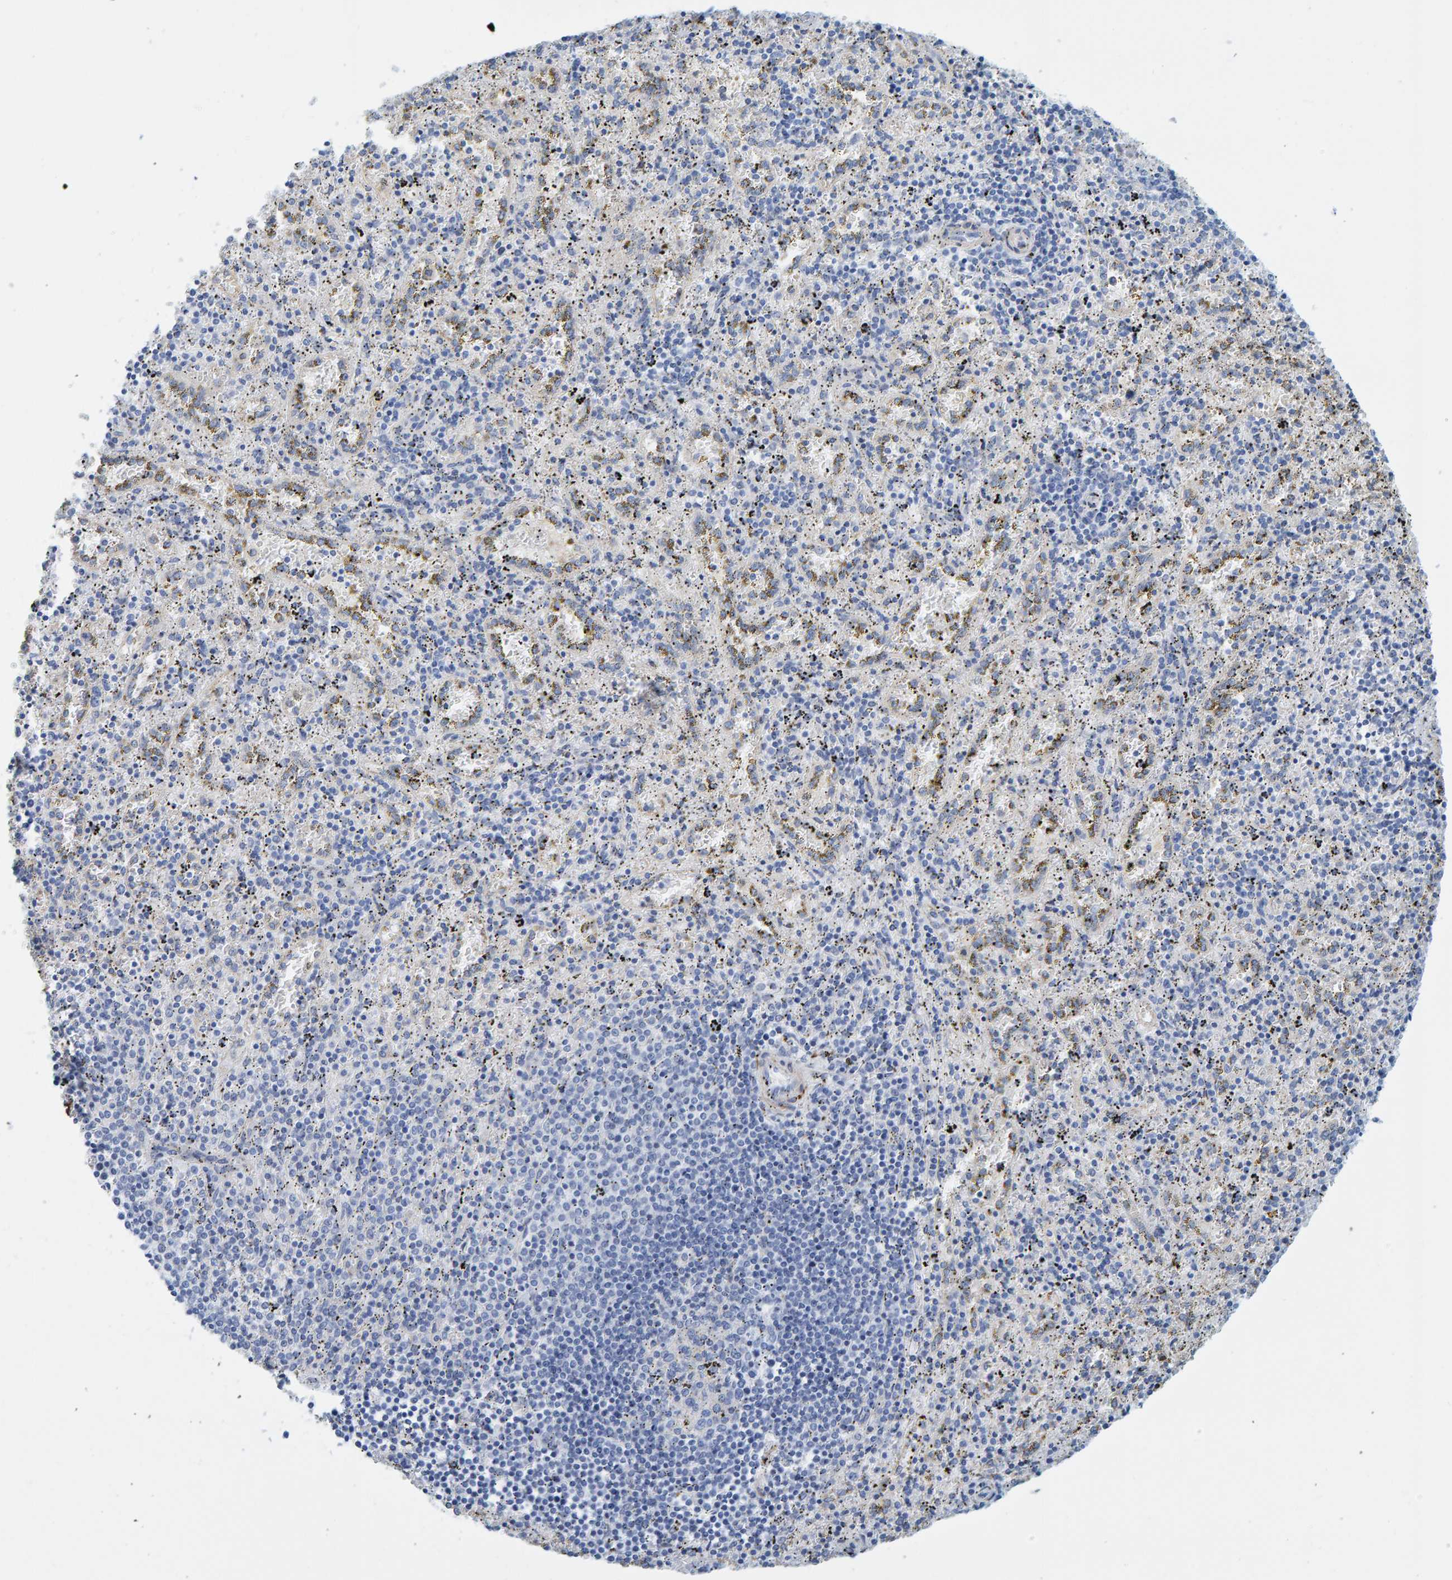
{"staining": {"intensity": "negative", "quantity": "none", "location": "none"}, "tissue": "spleen", "cell_type": "Cells in red pulp", "image_type": "normal", "snomed": [{"axis": "morphology", "description": "Normal tissue, NOS"}, {"axis": "topography", "description": "Spleen"}], "caption": "A photomicrograph of spleen stained for a protein reveals no brown staining in cells in red pulp.", "gene": "MAP1B", "patient": {"sex": "male", "age": 11}}